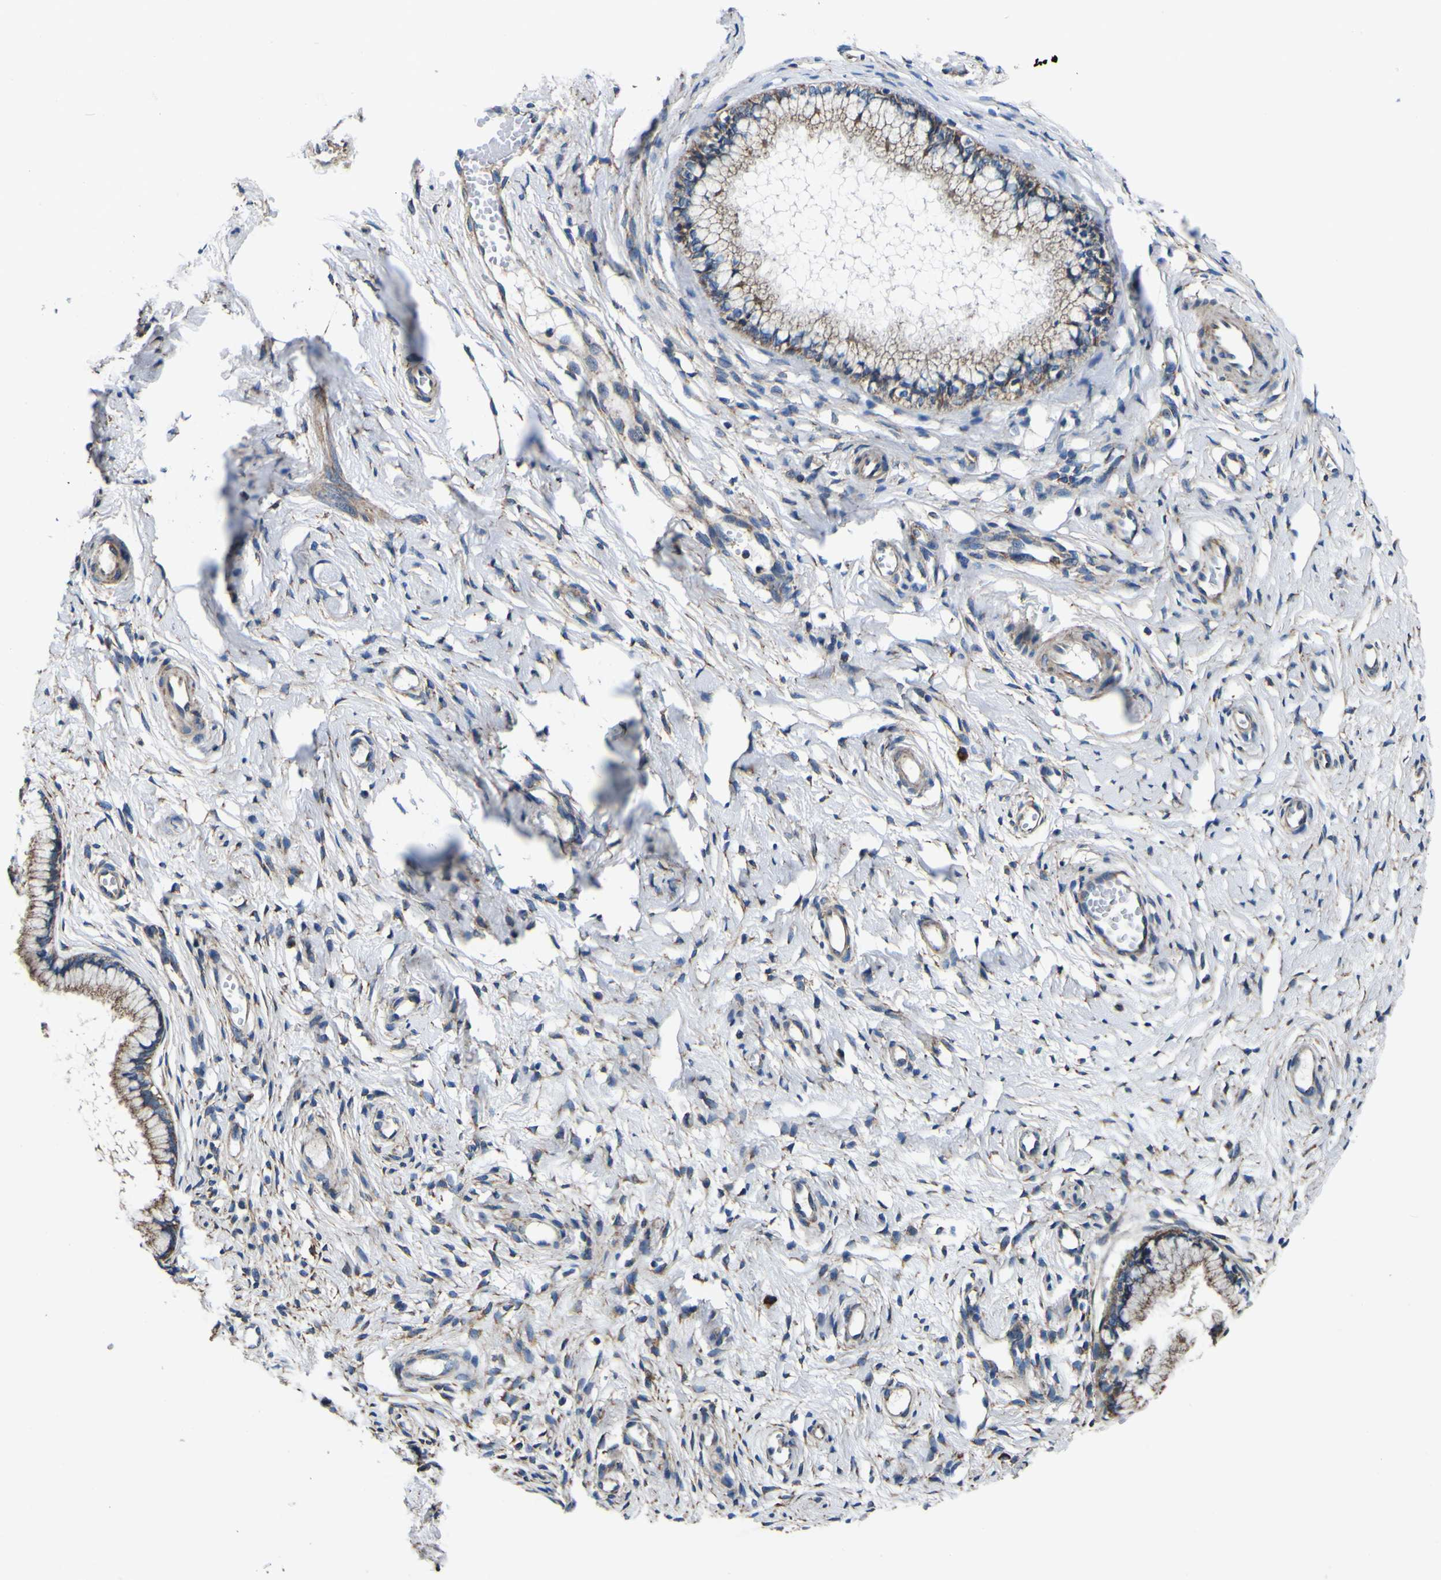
{"staining": {"intensity": "weak", "quantity": ">75%", "location": "cytoplasmic/membranous"}, "tissue": "cervix", "cell_type": "Glandular cells", "image_type": "normal", "snomed": [{"axis": "morphology", "description": "Normal tissue, NOS"}, {"axis": "topography", "description": "Cervix"}], "caption": "Weak cytoplasmic/membranous expression for a protein is identified in approximately >75% of glandular cells of normal cervix using IHC.", "gene": "INPP5A", "patient": {"sex": "female", "age": 65}}